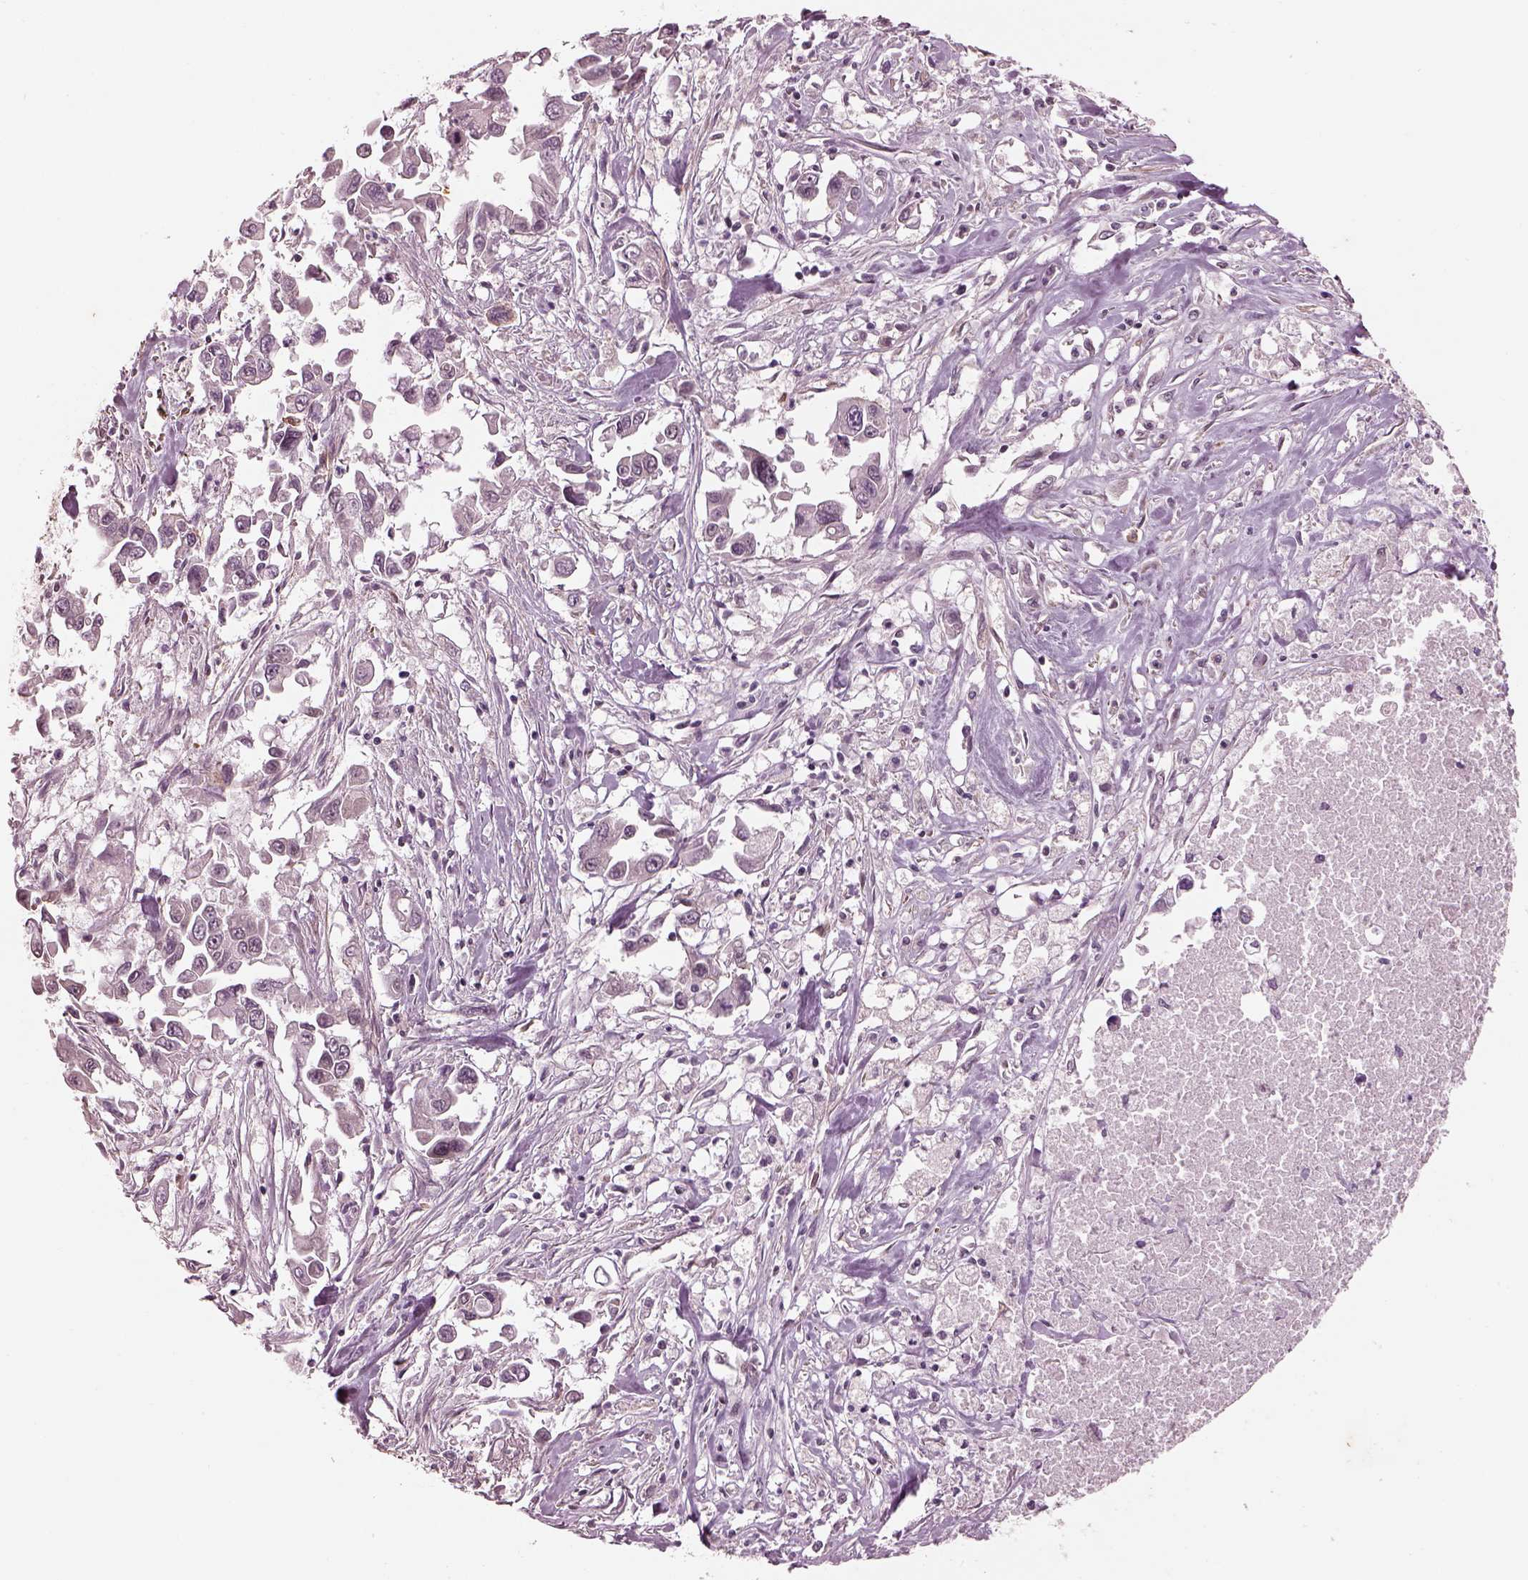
{"staining": {"intensity": "negative", "quantity": "none", "location": "none"}, "tissue": "pancreatic cancer", "cell_type": "Tumor cells", "image_type": "cancer", "snomed": [{"axis": "morphology", "description": "Adenocarcinoma, NOS"}, {"axis": "topography", "description": "Pancreas"}], "caption": "There is no significant positivity in tumor cells of pancreatic adenocarcinoma. (Stains: DAB immunohistochemistry with hematoxylin counter stain, Microscopy: brightfield microscopy at high magnification).", "gene": "LSM14A", "patient": {"sex": "female", "age": 83}}